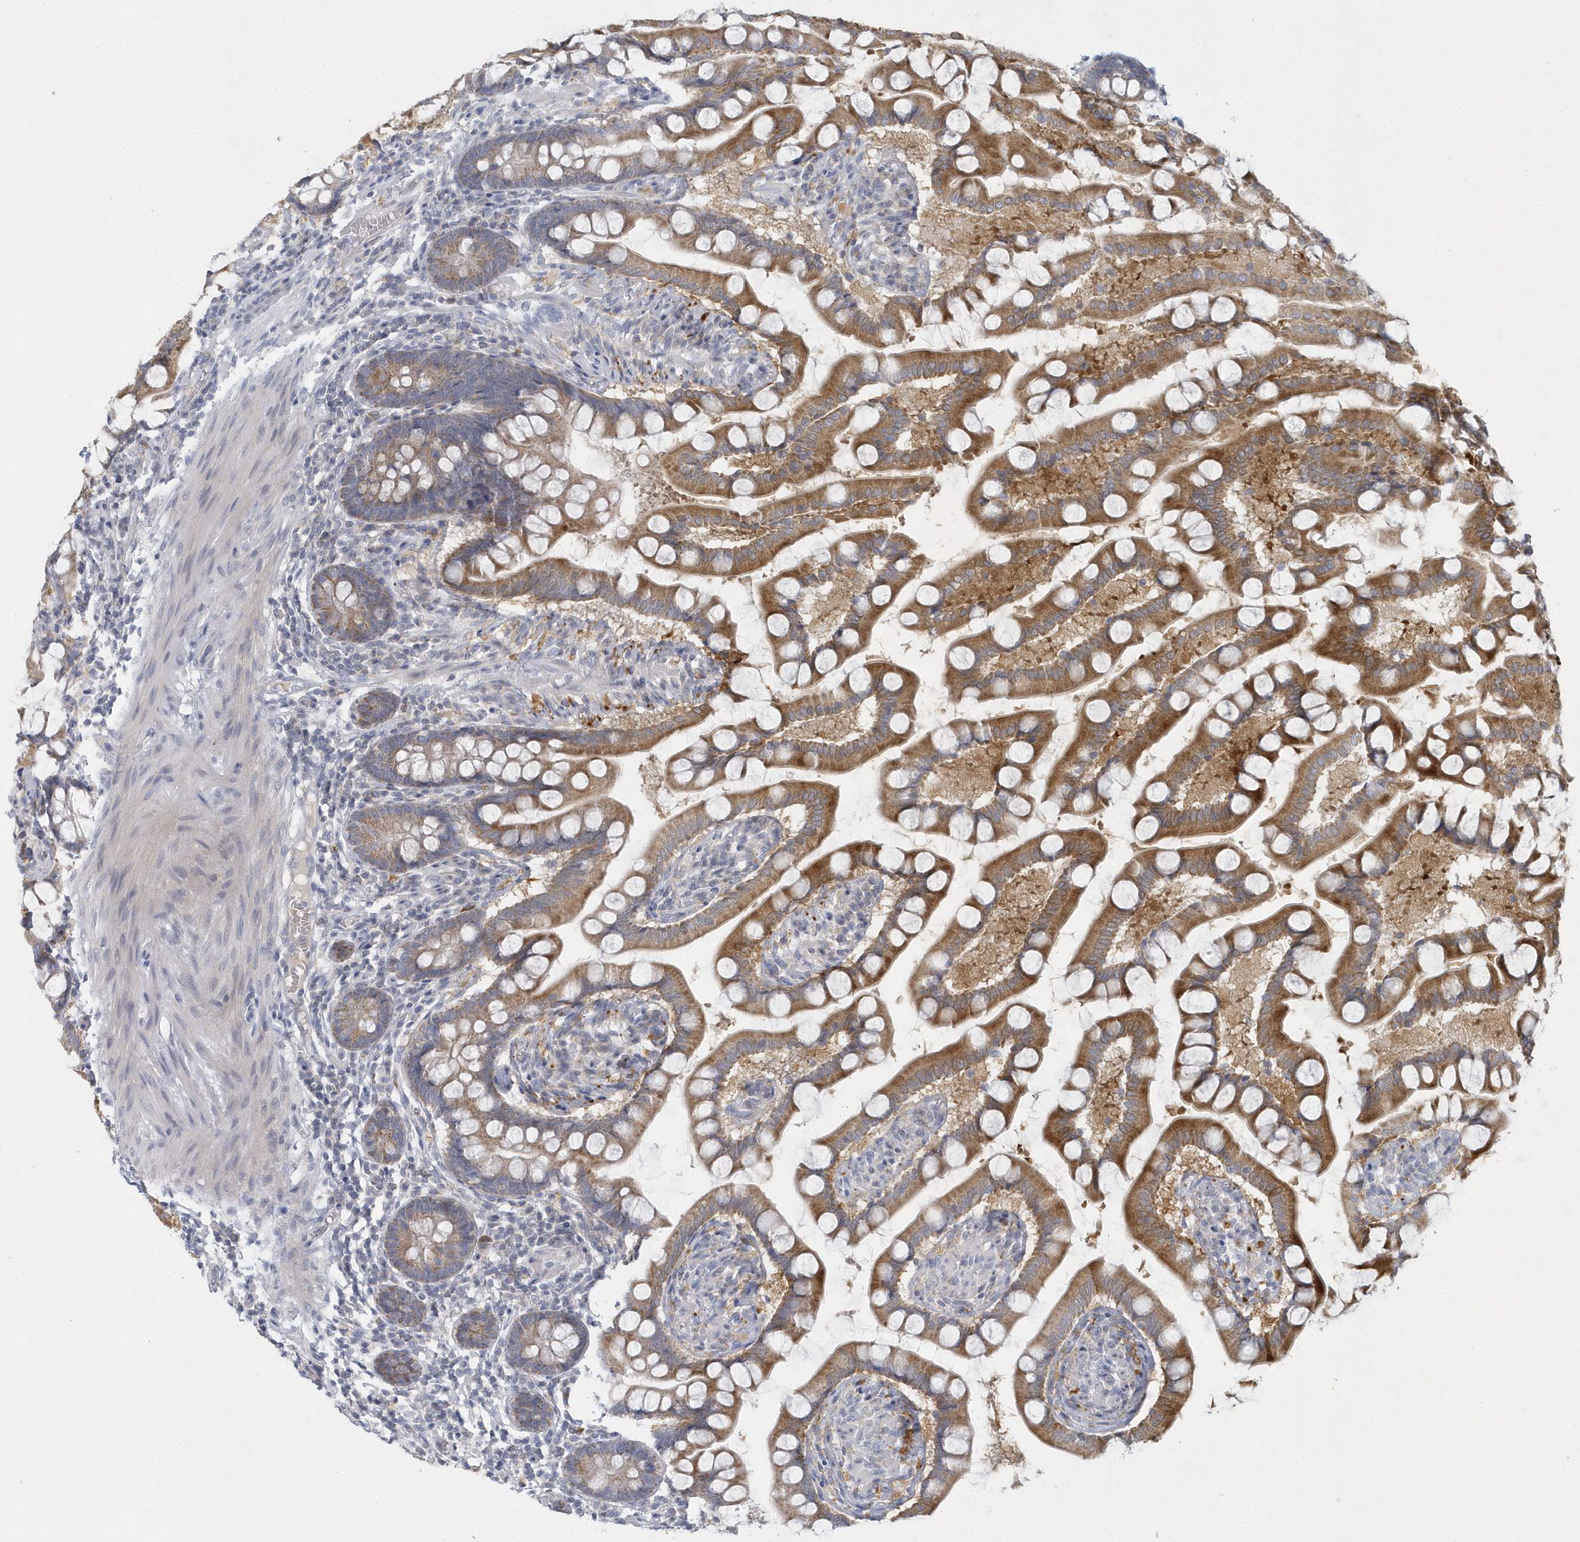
{"staining": {"intensity": "moderate", "quantity": ">75%", "location": "cytoplasmic/membranous"}, "tissue": "small intestine", "cell_type": "Glandular cells", "image_type": "normal", "snomed": [{"axis": "morphology", "description": "Normal tissue, NOS"}, {"axis": "topography", "description": "Small intestine"}], "caption": "Glandular cells show medium levels of moderate cytoplasmic/membranous expression in approximately >75% of cells in benign small intestine. The staining was performed using DAB, with brown indicating positive protein expression. Nuclei are stained blue with hematoxylin.", "gene": "NIPAL1", "patient": {"sex": "male", "age": 41}}